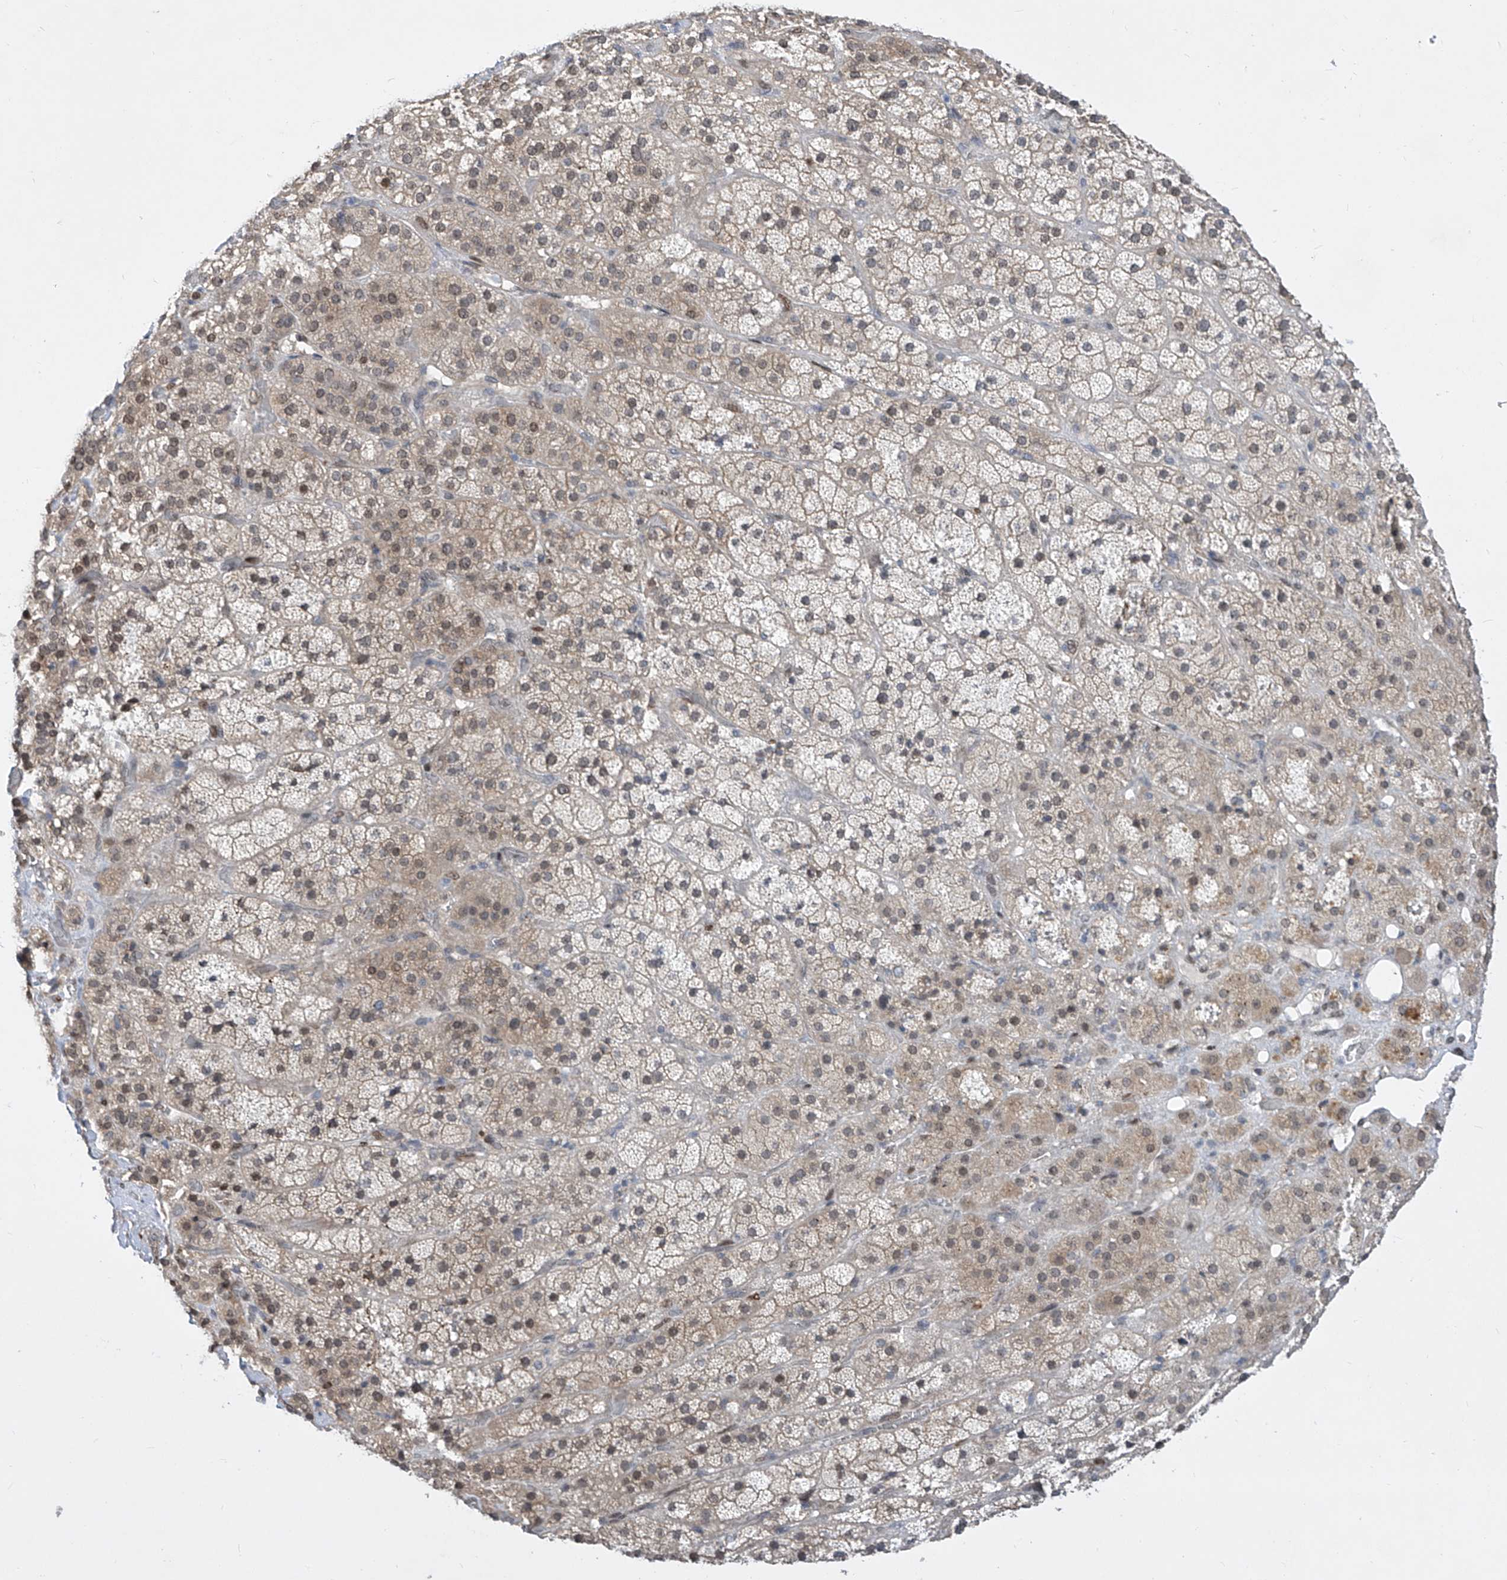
{"staining": {"intensity": "moderate", "quantity": "25%-75%", "location": "cytoplasmic/membranous,nuclear"}, "tissue": "adrenal gland", "cell_type": "Glandular cells", "image_type": "normal", "snomed": [{"axis": "morphology", "description": "Normal tissue, NOS"}, {"axis": "topography", "description": "Adrenal gland"}], "caption": "This histopathology image reveals immunohistochemistry staining of benign human adrenal gland, with medium moderate cytoplasmic/membranous,nuclear positivity in about 25%-75% of glandular cells.", "gene": "CETN1", "patient": {"sex": "male", "age": 57}}